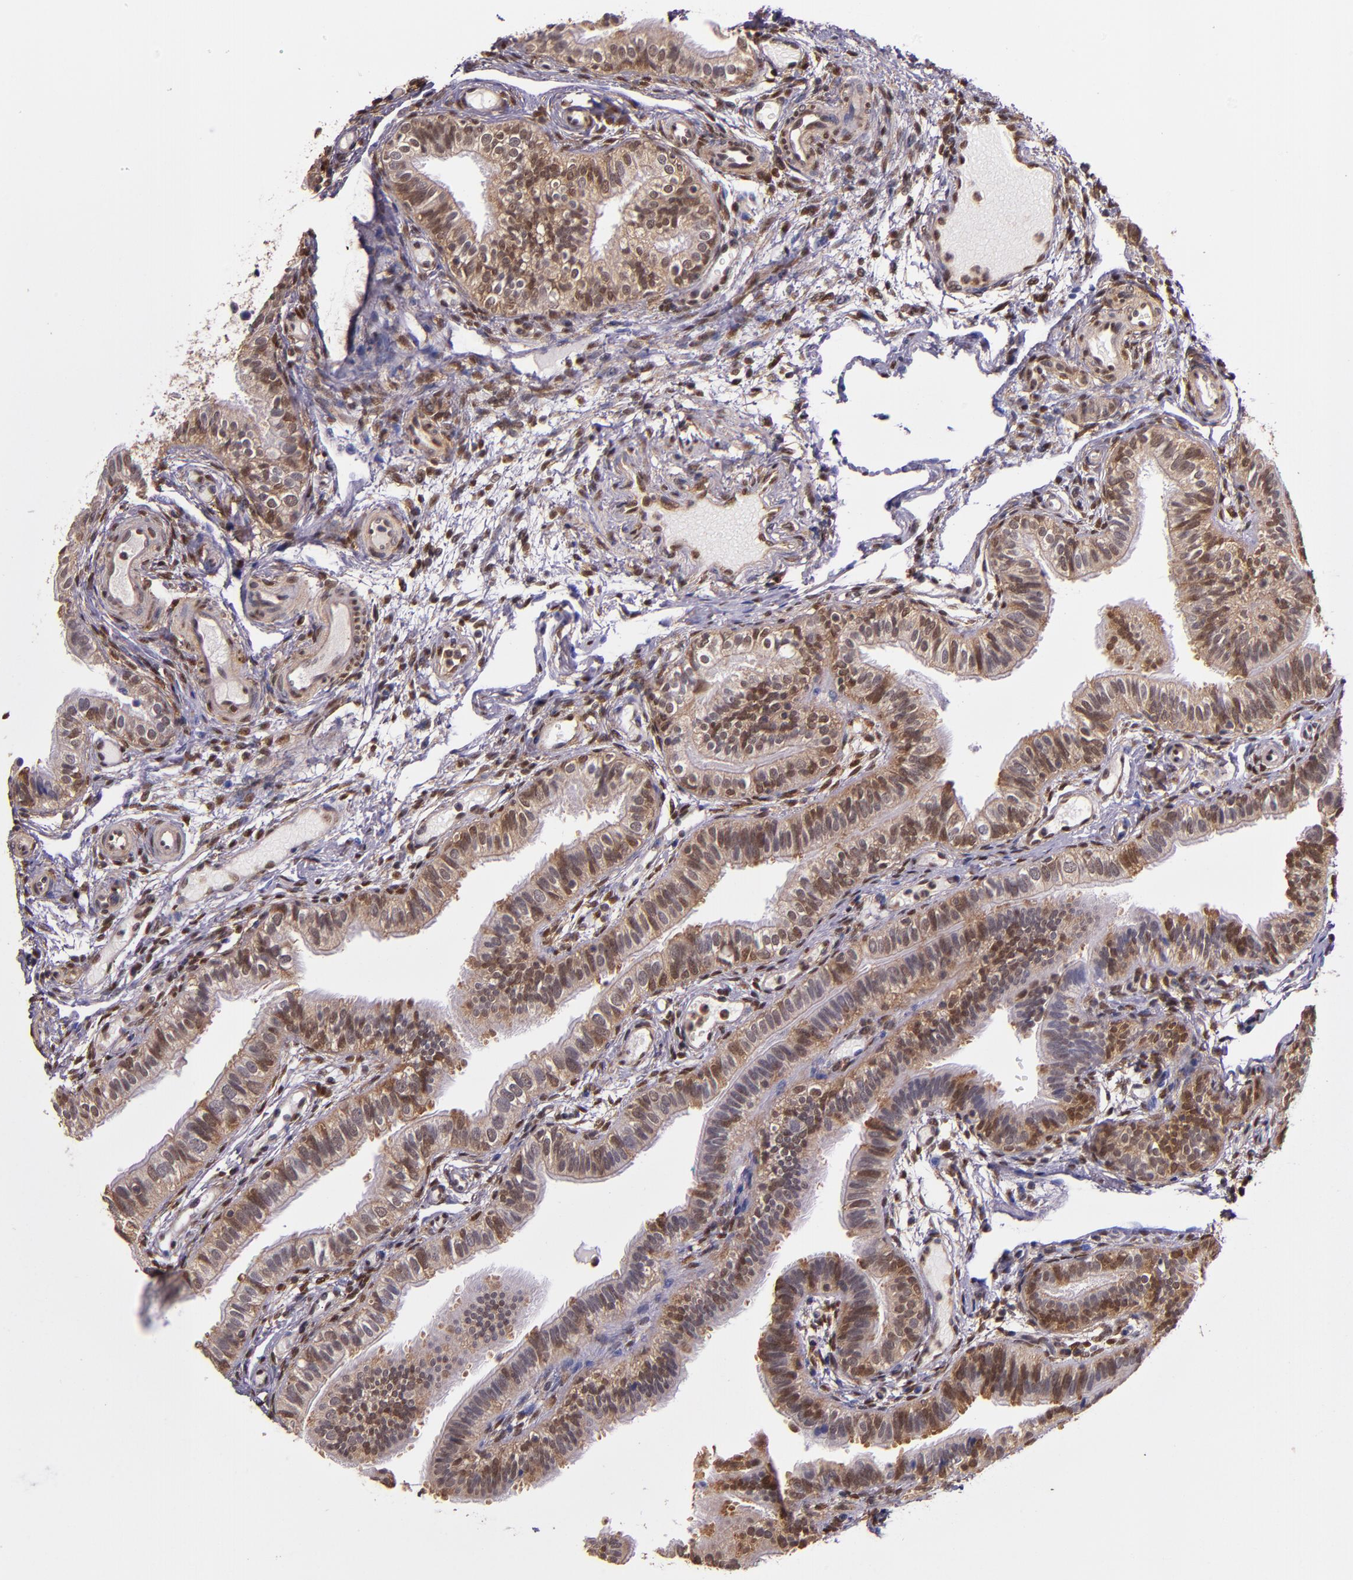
{"staining": {"intensity": "strong", "quantity": ">75%", "location": "cytoplasmic/membranous,nuclear"}, "tissue": "fallopian tube", "cell_type": "Glandular cells", "image_type": "normal", "snomed": [{"axis": "morphology", "description": "Normal tissue, NOS"}, {"axis": "morphology", "description": "Dermoid, NOS"}, {"axis": "topography", "description": "Fallopian tube"}], "caption": "Glandular cells show strong cytoplasmic/membranous,nuclear staining in about >75% of cells in normal fallopian tube. (DAB (3,3'-diaminobenzidine) = brown stain, brightfield microscopy at high magnification).", "gene": "STAT6", "patient": {"sex": "female", "age": 33}}